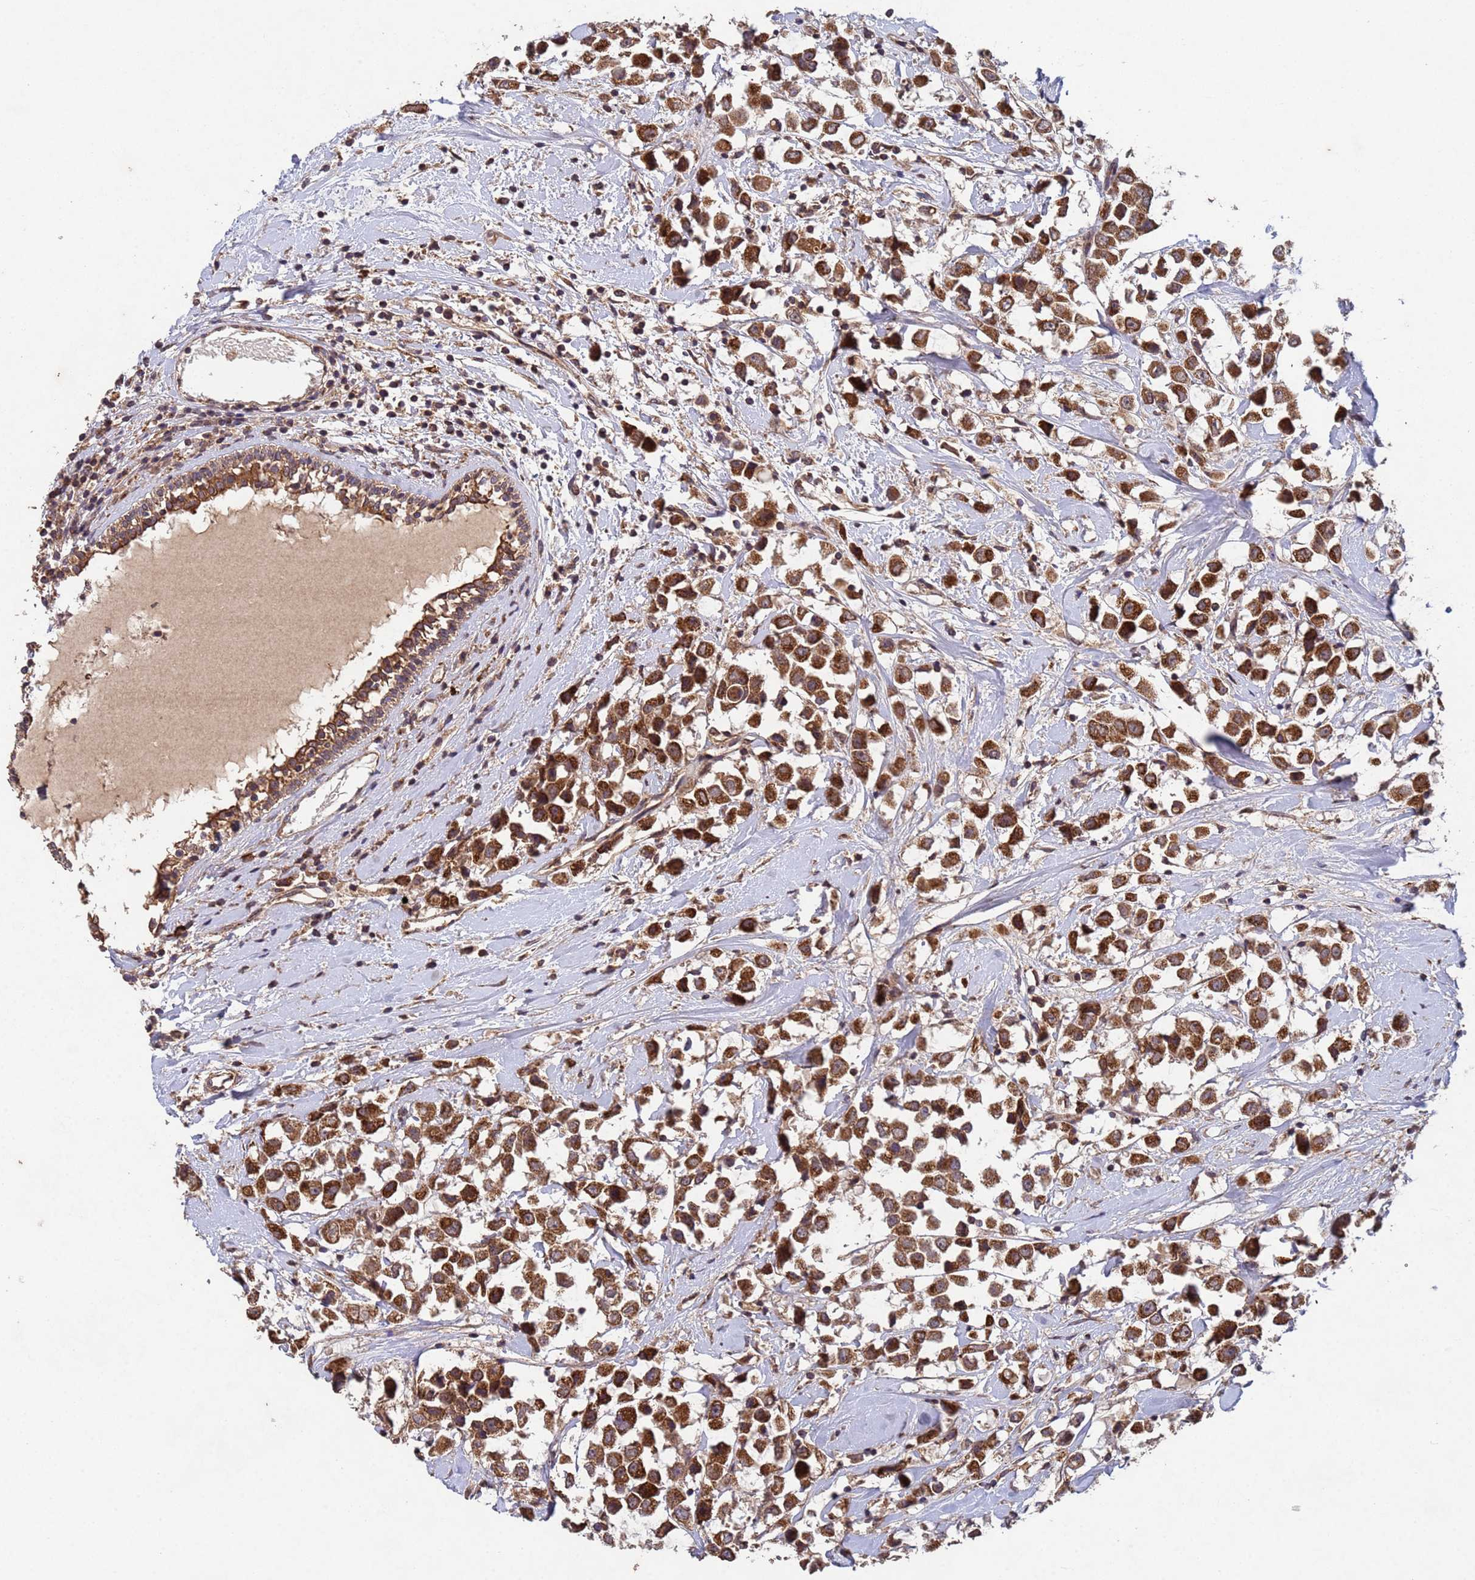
{"staining": {"intensity": "strong", "quantity": ">75%", "location": "cytoplasmic/membranous"}, "tissue": "breast cancer", "cell_type": "Tumor cells", "image_type": "cancer", "snomed": [{"axis": "morphology", "description": "Duct carcinoma"}, {"axis": "topography", "description": "Breast"}], "caption": "Invasive ductal carcinoma (breast) stained with a protein marker demonstrates strong staining in tumor cells.", "gene": "FASTKD1", "patient": {"sex": "female", "age": 61}}